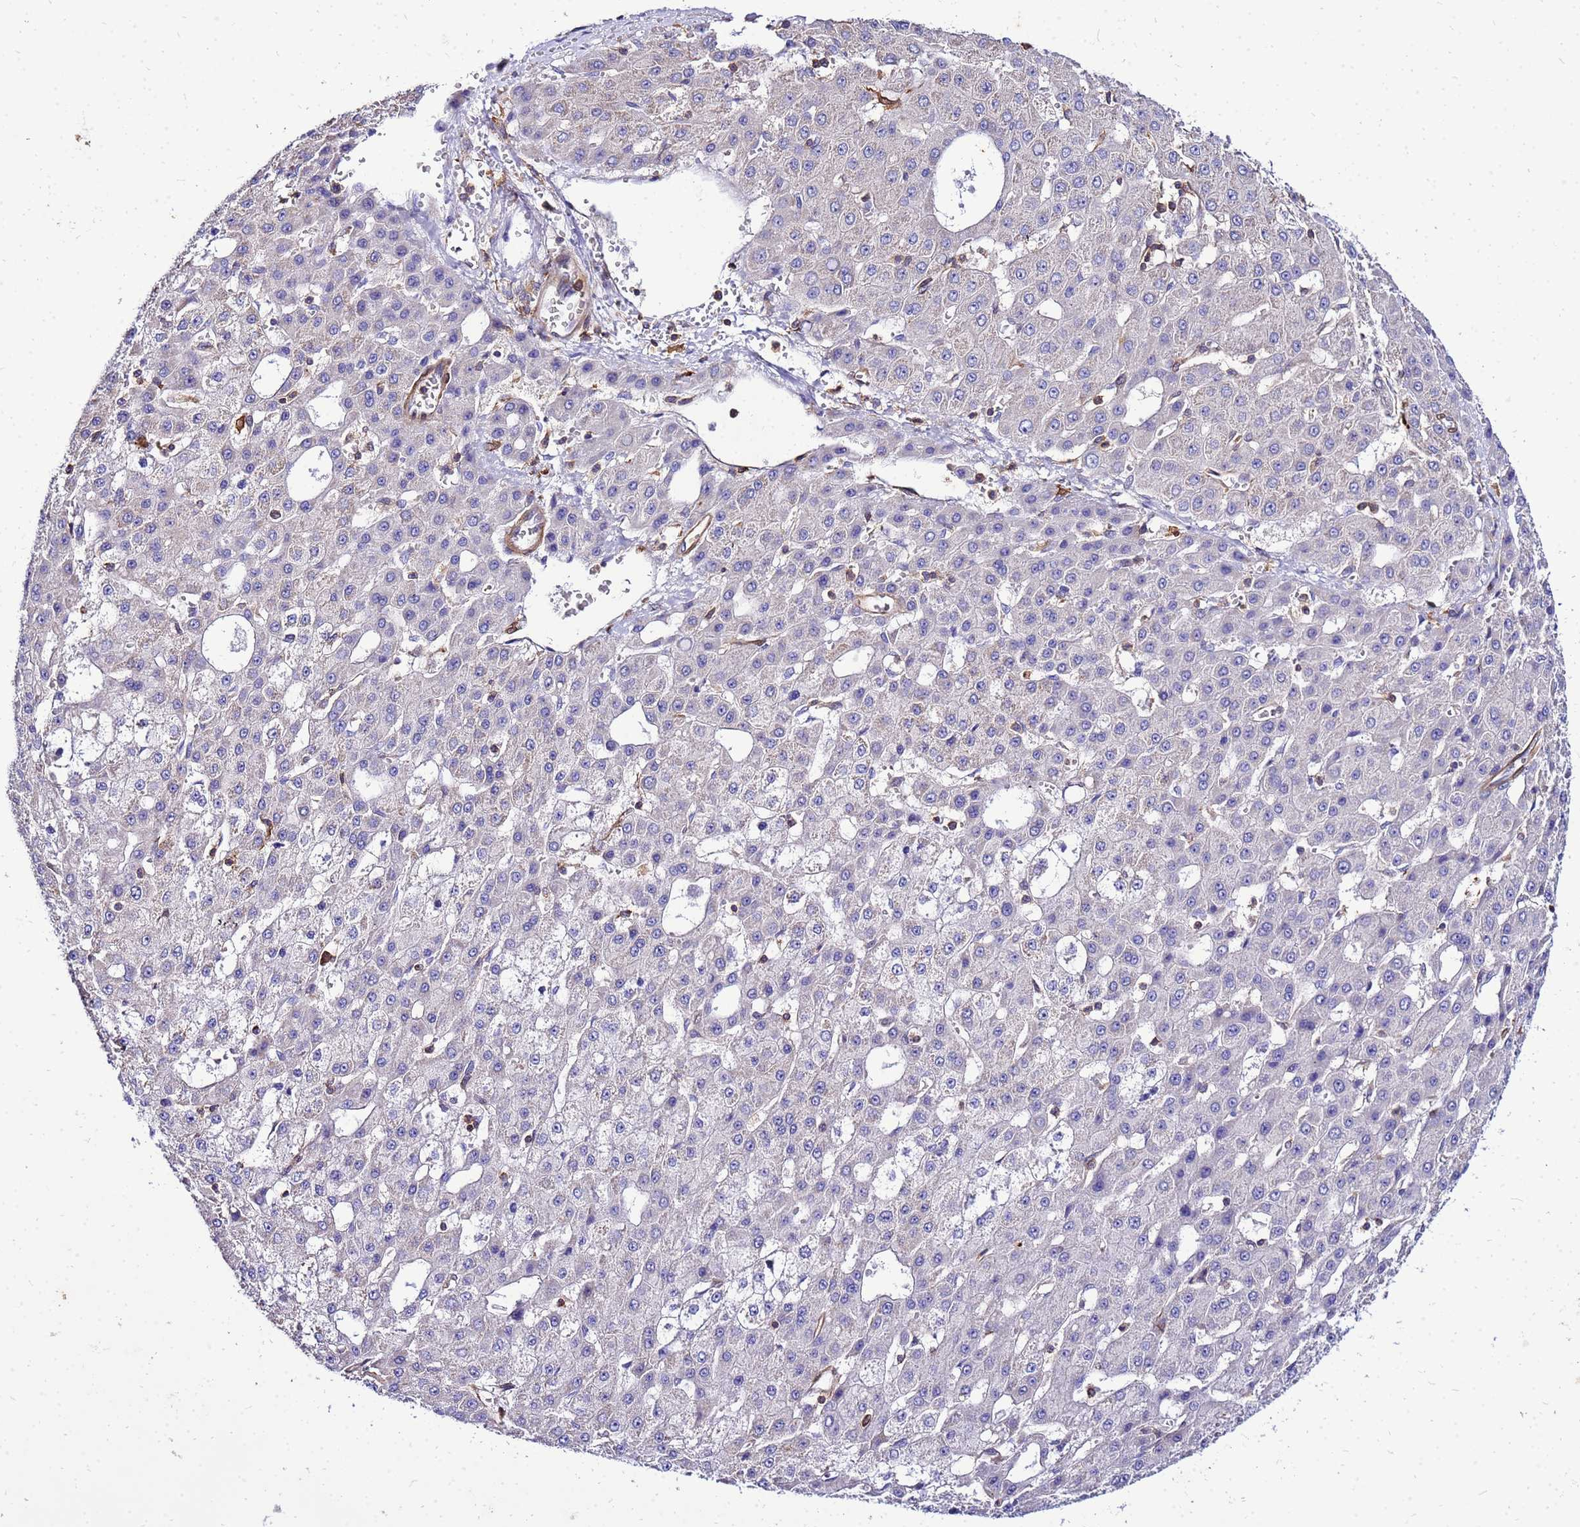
{"staining": {"intensity": "negative", "quantity": "none", "location": "none"}, "tissue": "liver cancer", "cell_type": "Tumor cells", "image_type": "cancer", "snomed": [{"axis": "morphology", "description": "Carcinoma, Hepatocellular, NOS"}, {"axis": "topography", "description": "Liver"}], "caption": "There is no significant positivity in tumor cells of liver cancer.", "gene": "DBNDD2", "patient": {"sex": "male", "age": 47}}